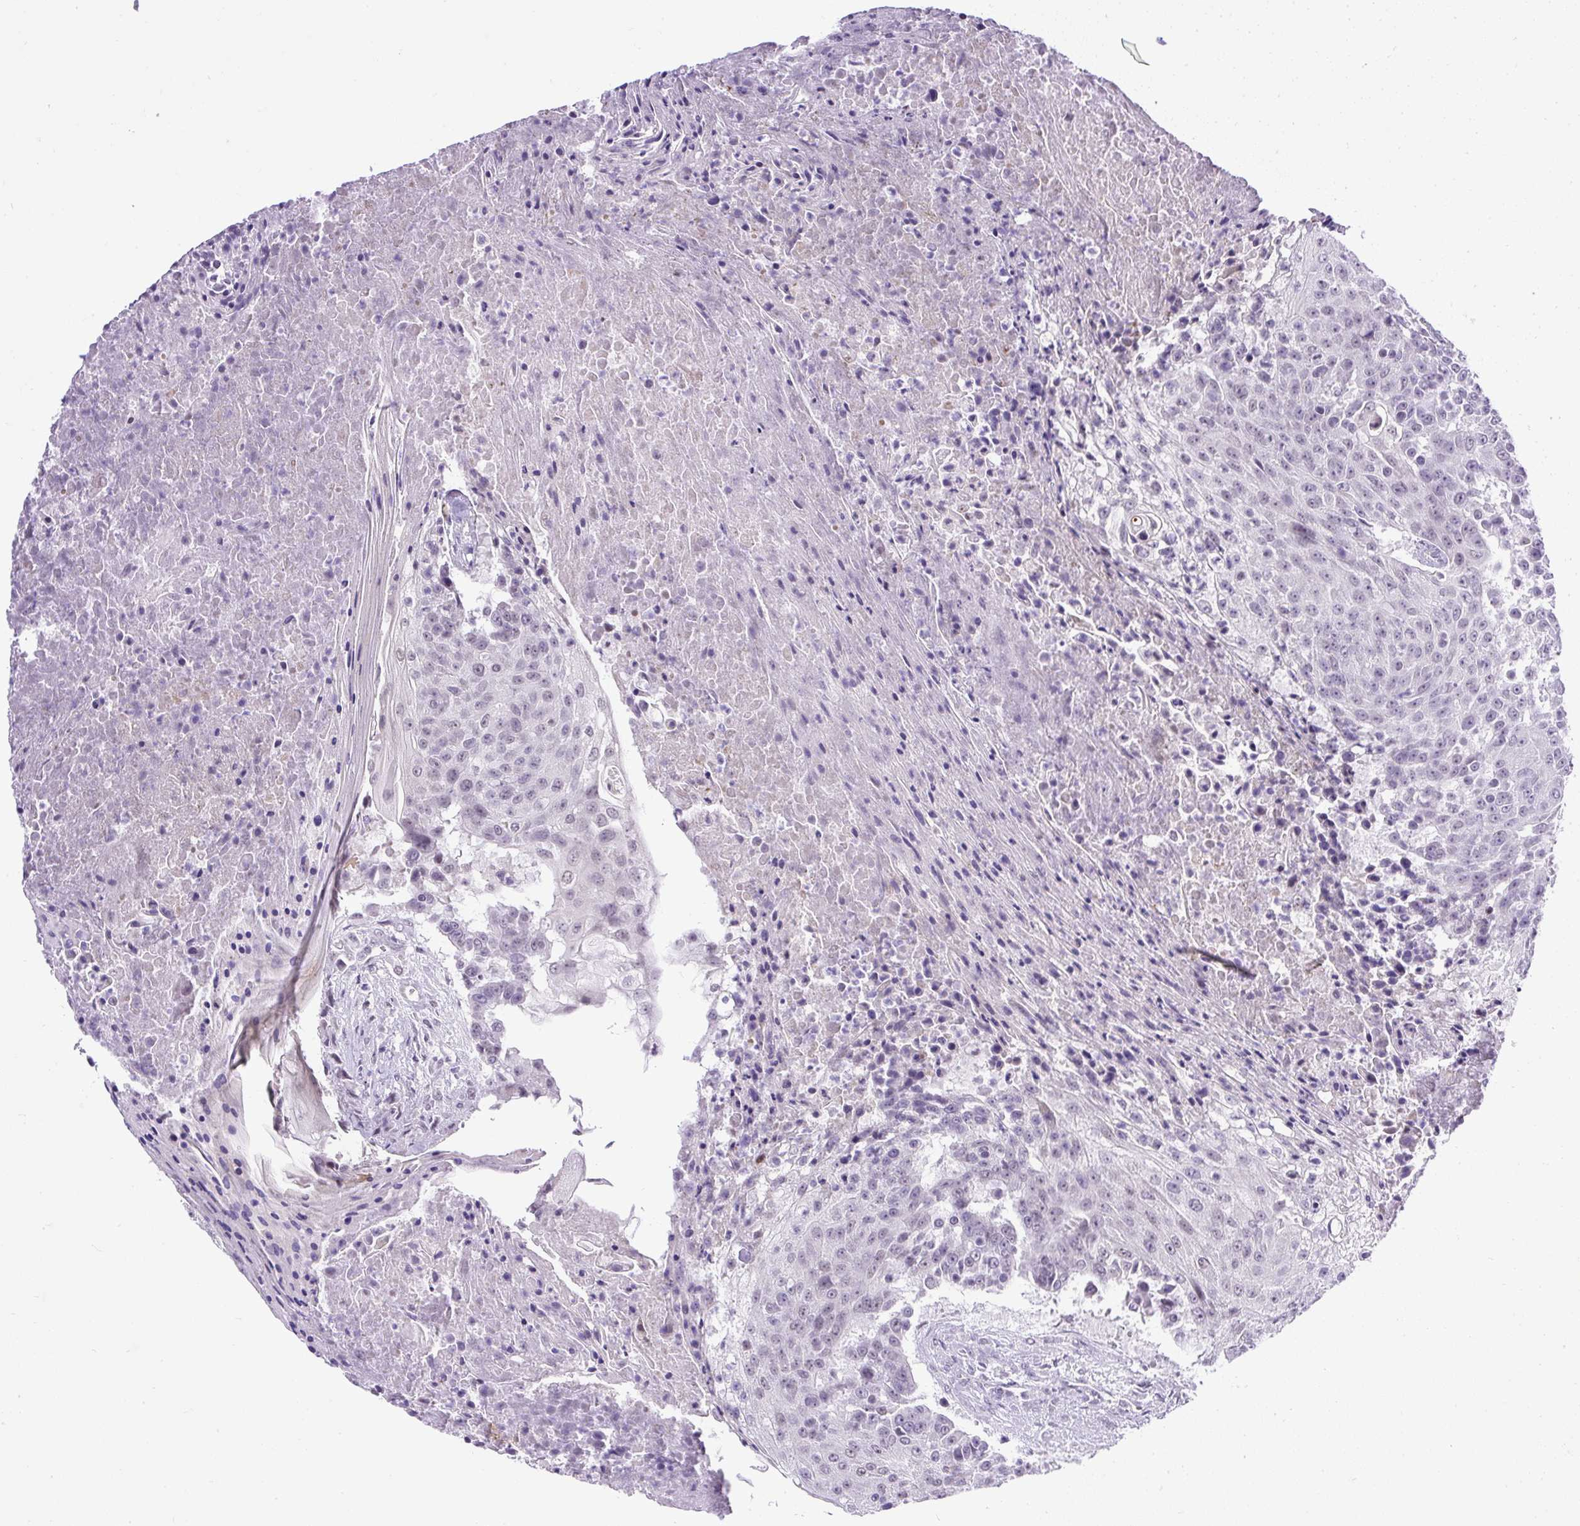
{"staining": {"intensity": "negative", "quantity": "none", "location": "none"}, "tissue": "urothelial cancer", "cell_type": "Tumor cells", "image_type": "cancer", "snomed": [{"axis": "morphology", "description": "Urothelial carcinoma, High grade"}, {"axis": "topography", "description": "Urinary bladder"}], "caption": "DAB (3,3'-diaminobenzidine) immunohistochemical staining of urothelial carcinoma (high-grade) demonstrates no significant staining in tumor cells.", "gene": "WNT10B", "patient": {"sex": "female", "age": 63}}